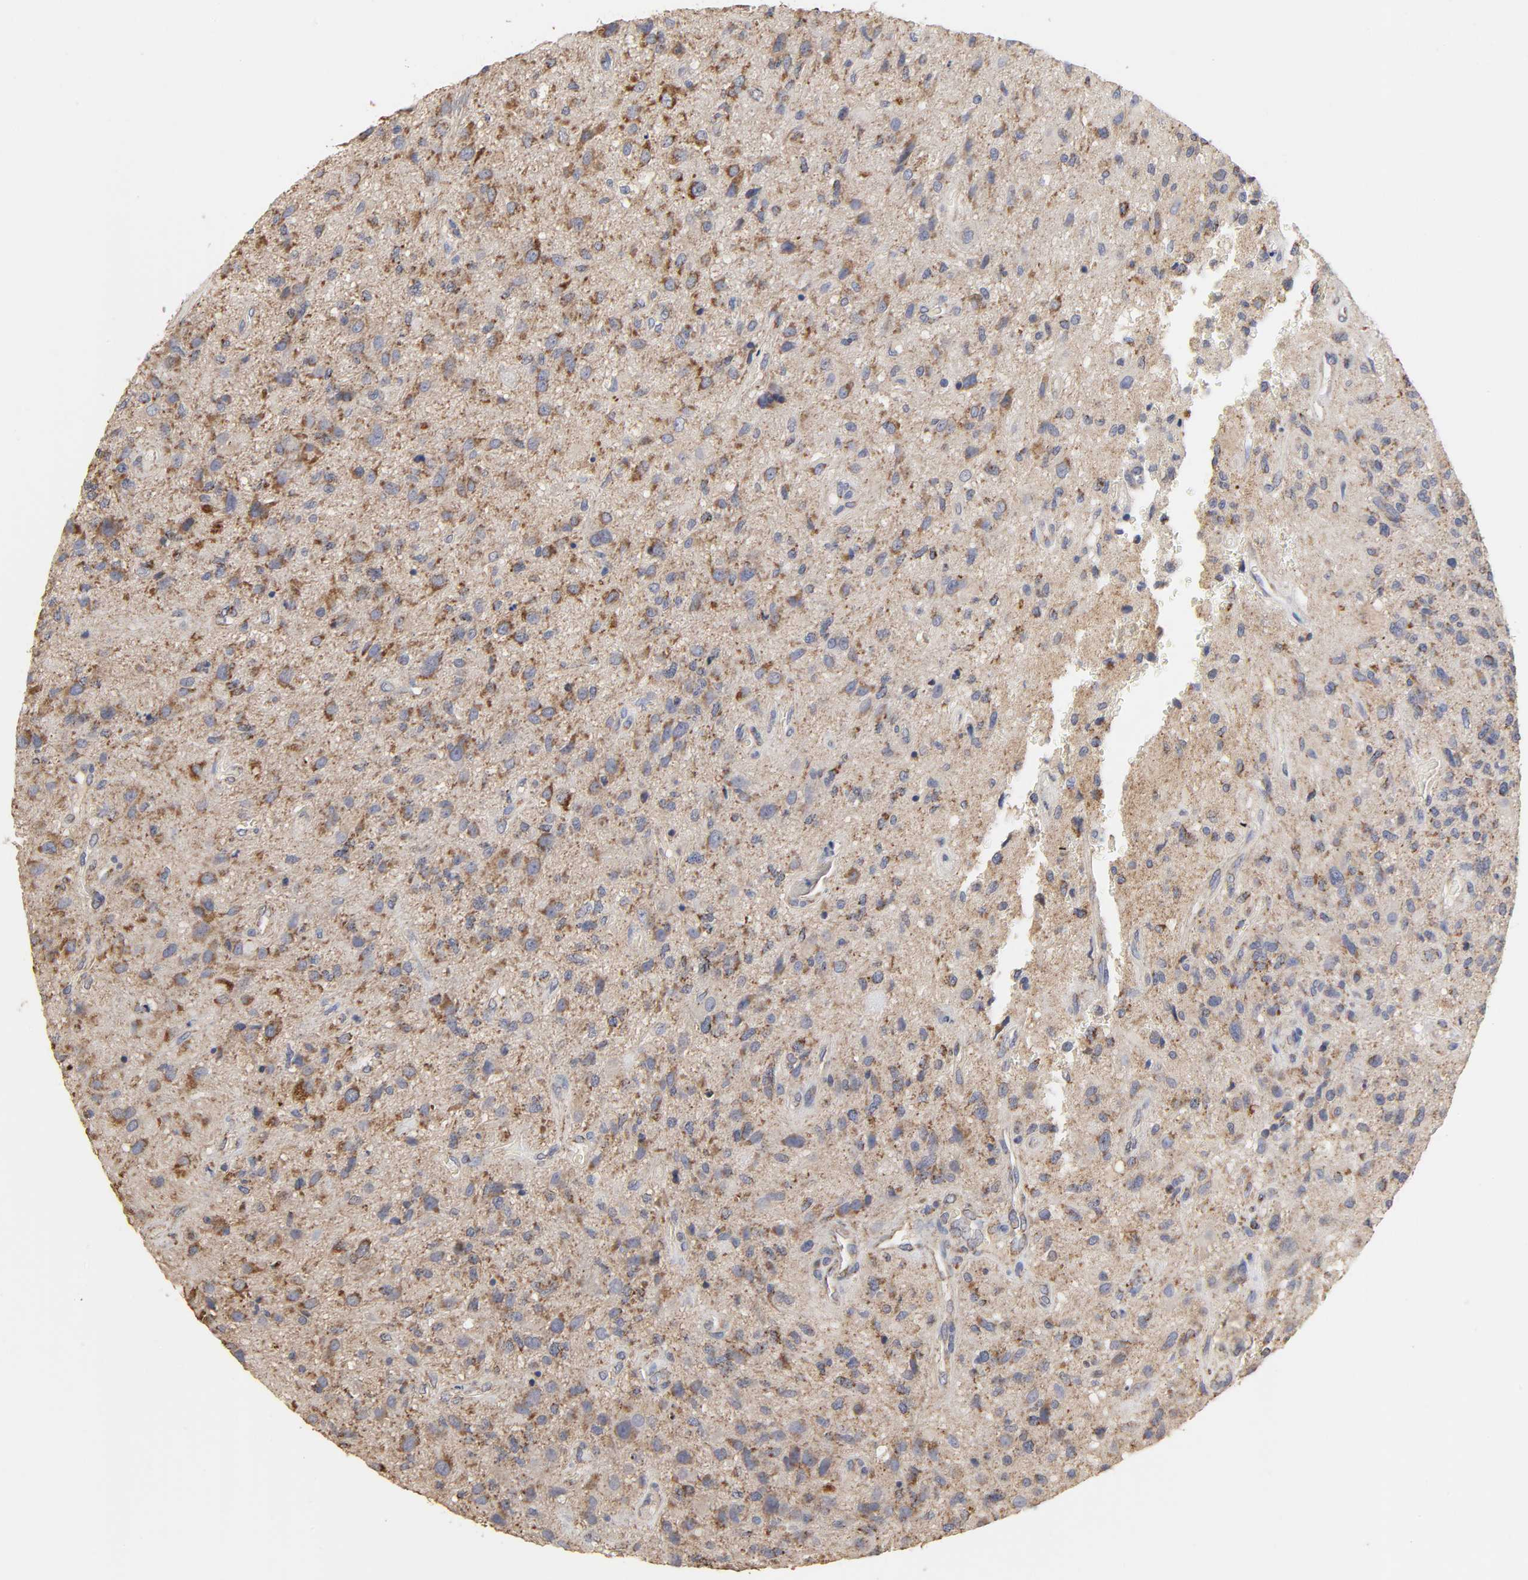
{"staining": {"intensity": "moderate", "quantity": "25%-75%", "location": "cytoplasmic/membranous"}, "tissue": "glioma", "cell_type": "Tumor cells", "image_type": "cancer", "snomed": [{"axis": "morphology", "description": "Normal tissue, NOS"}, {"axis": "morphology", "description": "Glioma, malignant, High grade"}, {"axis": "topography", "description": "Cerebral cortex"}], "caption": "Immunohistochemical staining of high-grade glioma (malignant) demonstrates medium levels of moderate cytoplasmic/membranous protein staining in approximately 25%-75% of tumor cells.", "gene": "CYCS", "patient": {"sex": "male", "age": 75}}